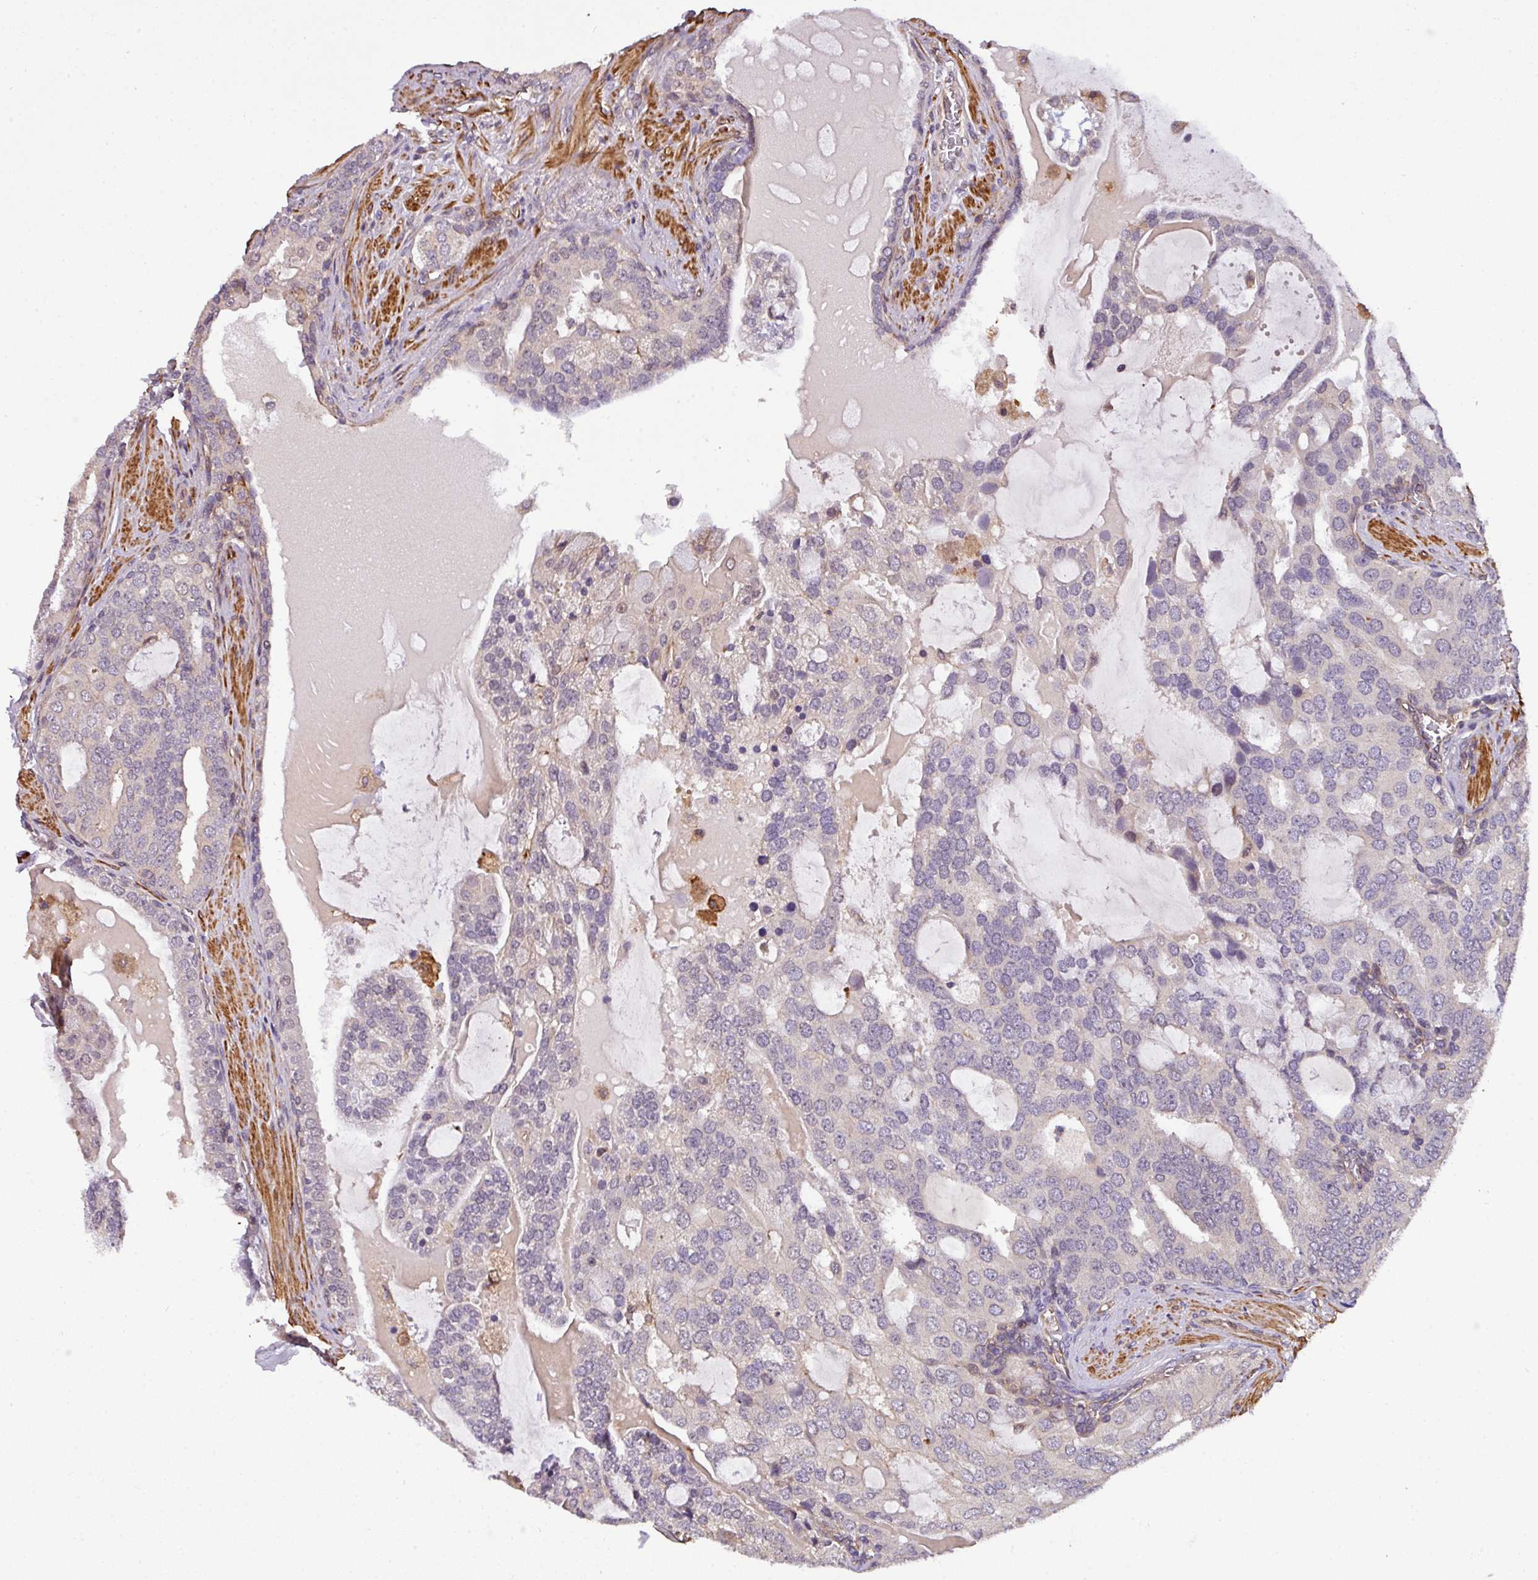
{"staining": {"intensity": "negative", "quantity": "none", "location": "none"}, "tissue": "prostate cancer", "cell_type": "Tumor cells", "image_type": "cancer", "snomed": [{"axis": "morphology", "description": "Adenocarcinoma, High grade"}, {"axis": "topography", "description": "Prostate"}], "caption": "The image exhibits no staining of tumor cells in prostate cancer. Brightfield microscopy of IHC stained with DAB (brown) and hematoxylin (blue), captured at high magnification.", "gene": "CASS4", "patient": {"sex": "male", "age": 55}}